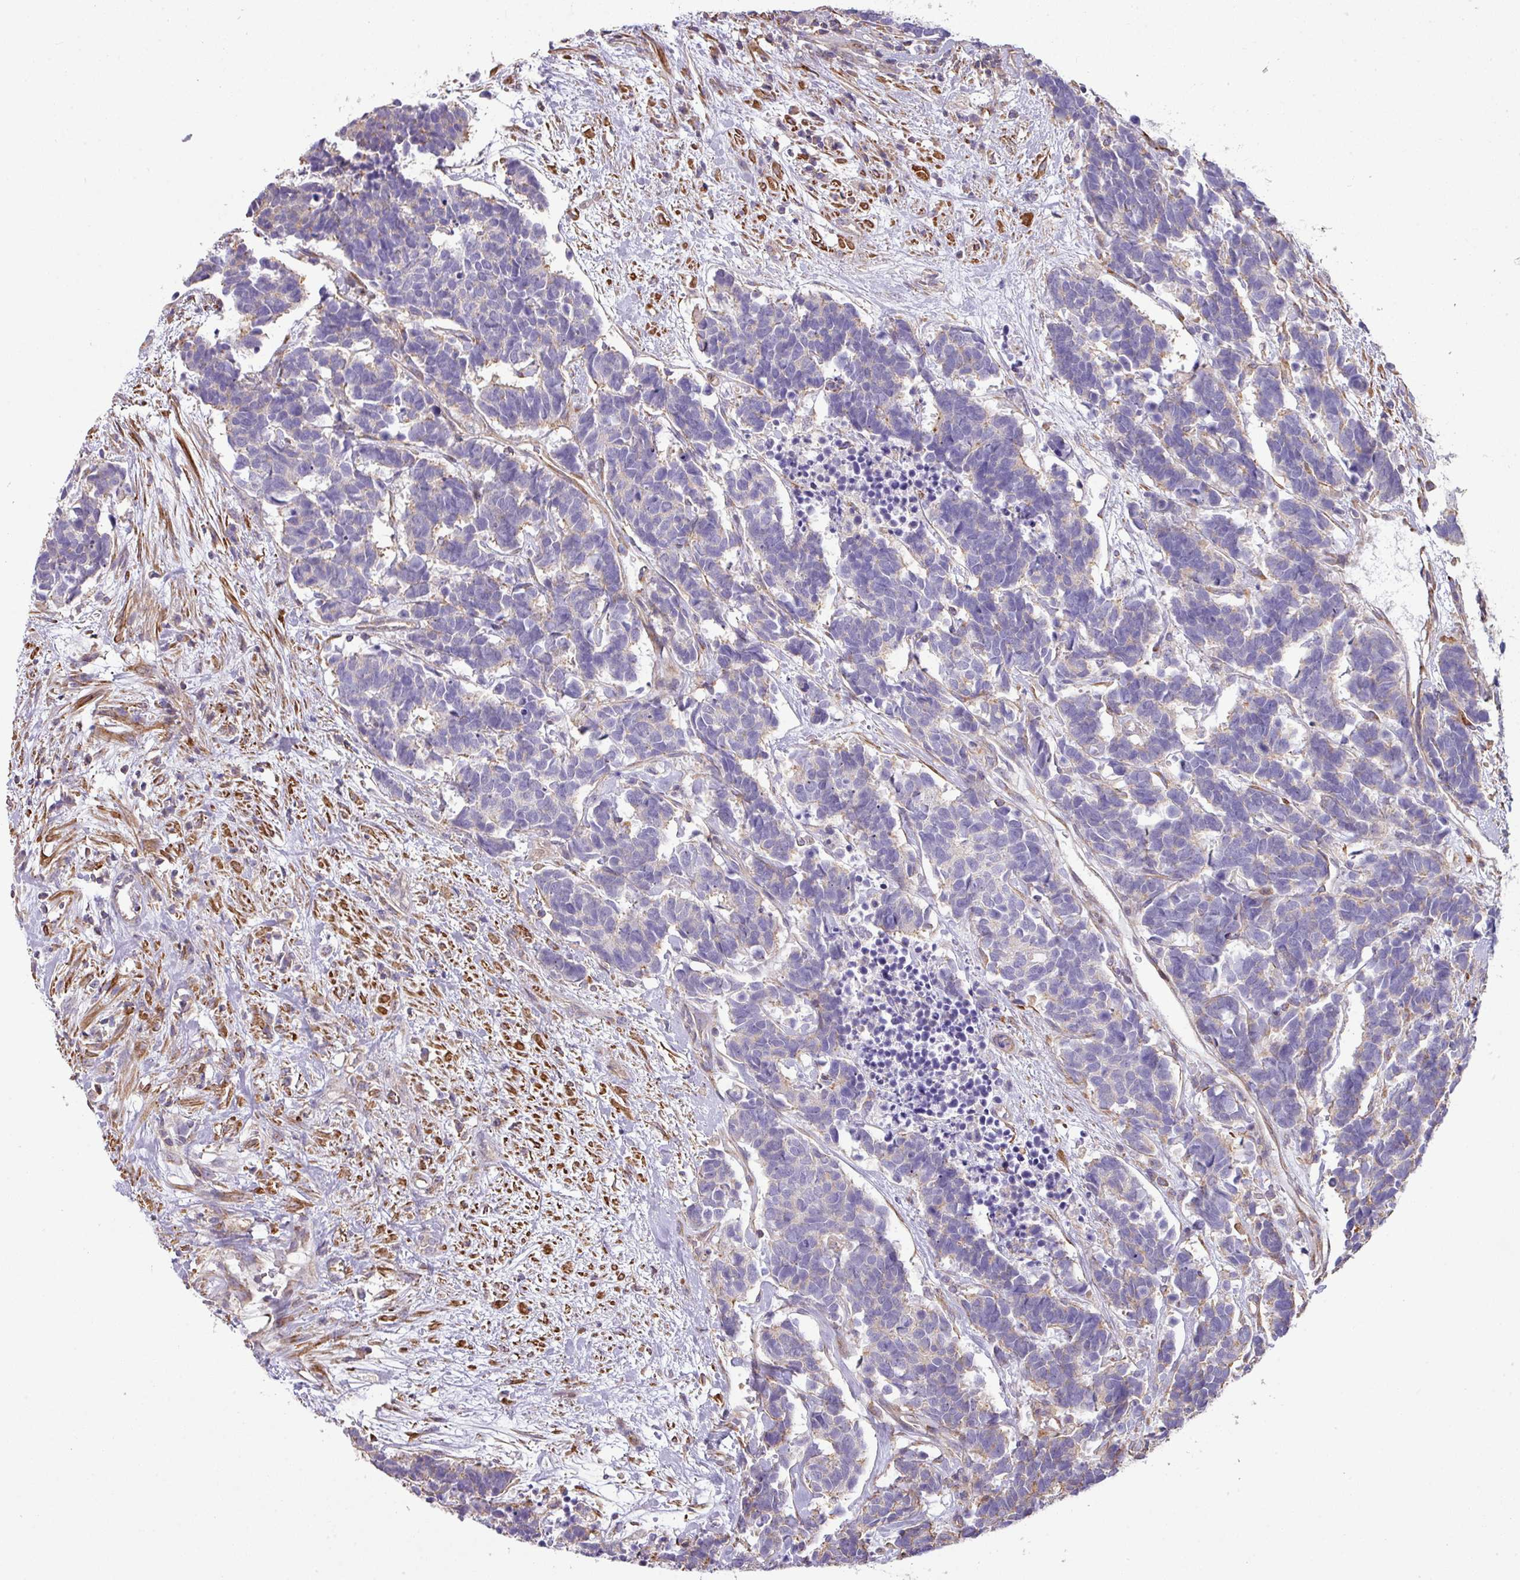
{"staining": {"intensity": "negative", "quantity": "none", "location": "none"}, "tissue": "carcinoid", "cell_type": "Tumor cells", "image_type": "cancer", "snomed": [{"axis": "morphology", "description": "Carcinoma, NOS"}, {"axis": "morphology", "description": "Carcinoid, malignant, NOS"}, {"axis": "topography", "description": "Urinary bladder"}], "caption": "Immunohistochemistry (IHC) photomicrograph of neoplastic tissue: human carcinoid stained with DAB (3,3'-diaminobenzidine) exhibits no significant protein expression in tumor cells.", "gene": "LRRC41", "patient": {"sex": "male", "age": 57}}